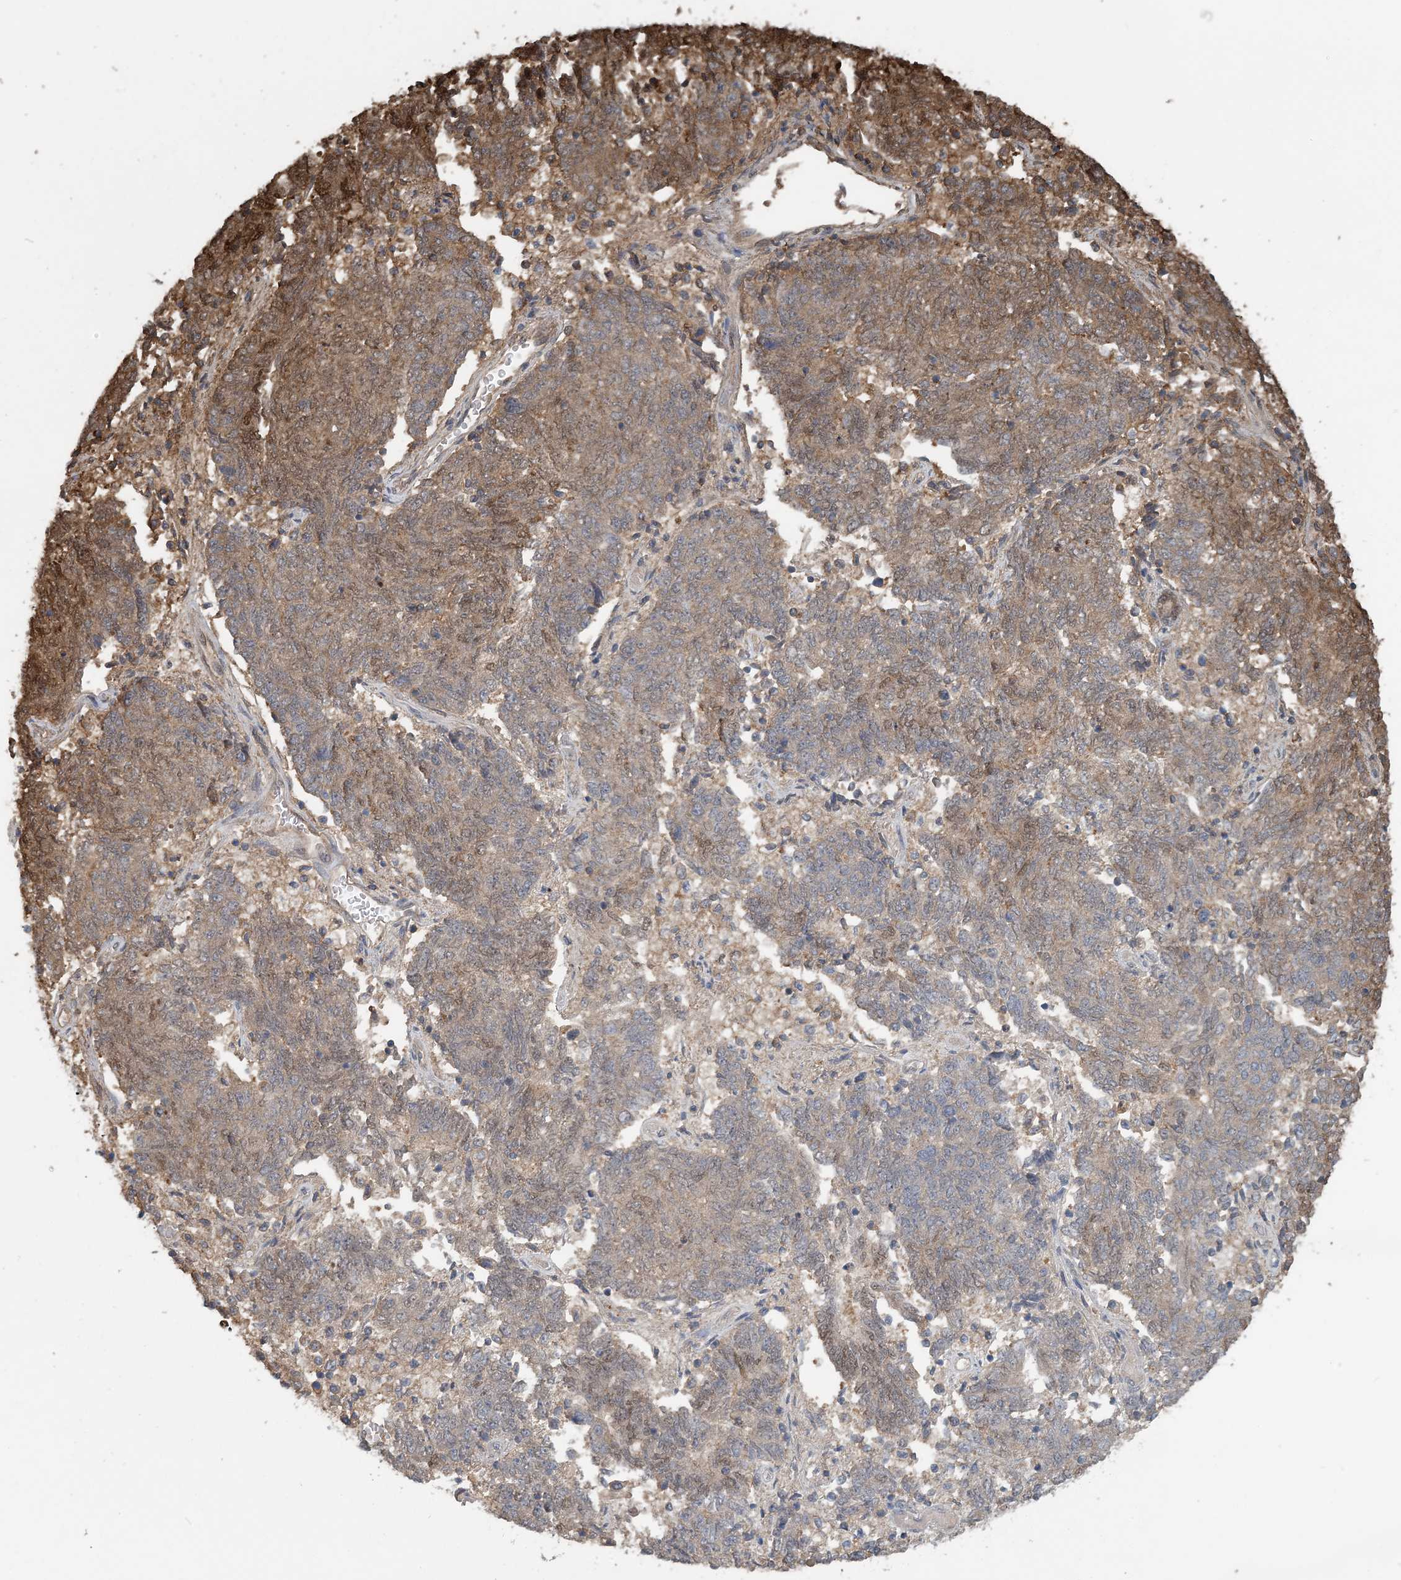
{"staining": {"intensity": "moderate", "quantity": "<25%", "location": "cytoplasmic/membranous,nuclear"}, "tissue": "endometrial cancer", "cell_type": "Tumor cells", "image_type": "cancer", "snomed": [{"axis": "morphology", "description": "Adenocarcinoma, NOS"}, {"axis": "topography", "description": "Endometrium"}], "caption": "The immunohistochemical stain labels moderate cytoplasmic/membranous and nuclear positivity in tumor cells of endometrial cancer (adenocarcinoma) tissue. The protein is stained brown, and the nuclei are stained in blue (DAB (3,3'-diaminobenzidine) IHC with brightfield microscopy, high magnification).", "gene": "HIKESHI", "patient": {"sex": "female", "age": 80}}